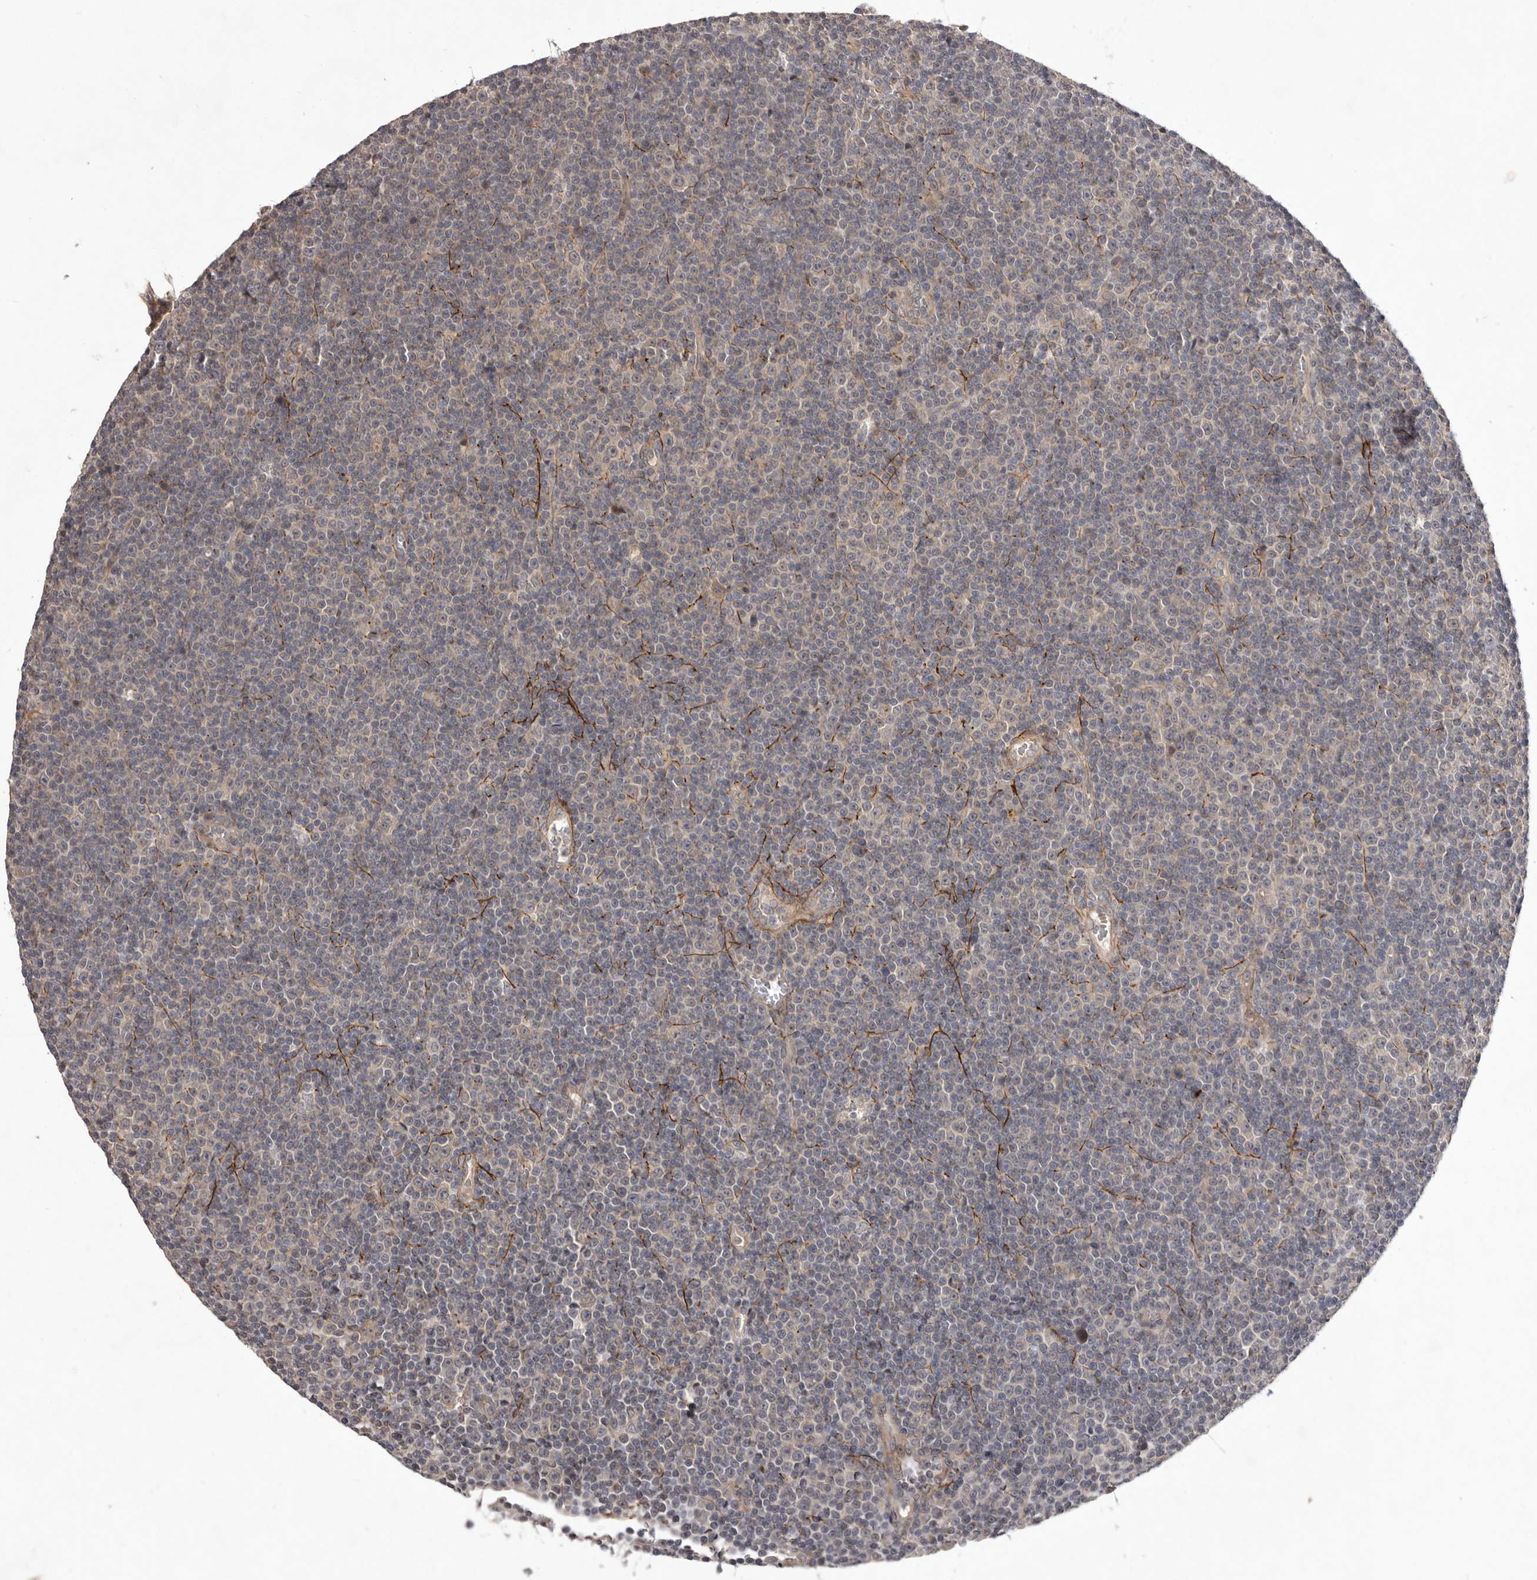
{"staining": {"intensity": "negative", "quantity": "none", "location": "none"}, "tissue": "lymphoma", "cell_type": "Tumor cells", "image_type": "cancer", "snomed": [{"axis": "morphology", "description": "Malignant lymphoma, non-Hodgkin's type, Low grade"}, {"axis": "topography", "description": "Lymph node"}], "caption": "High magnification brightfield microscopy of low-grade malignant lymphoma, non-Hodgkin's type stained with DAB (brown) and counterstained with hematoxylin (blue): tumor cells show no significant staining.", "gene": "HBS1L", "patient": {"sex": "female", "age": 67}}